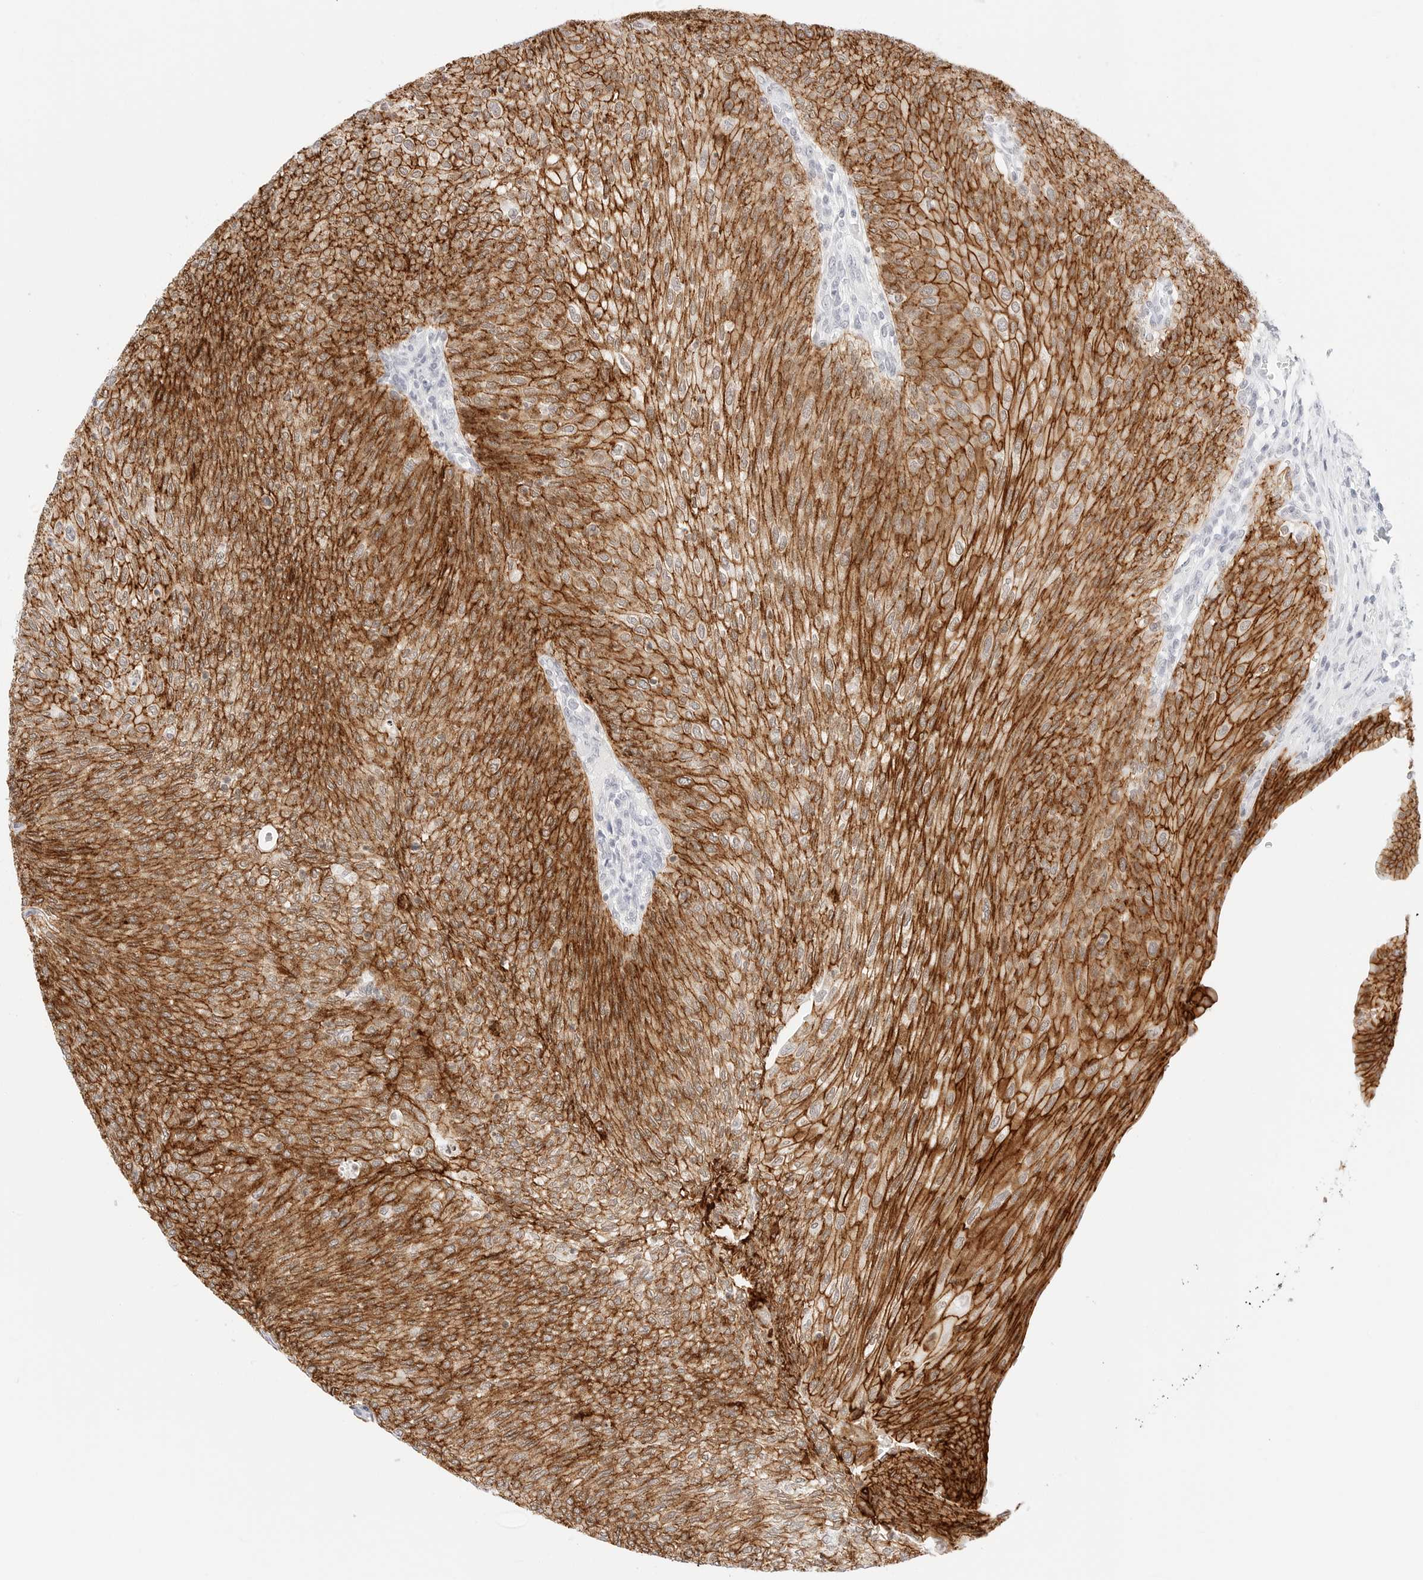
{"staining": {"intensity": "strong", "quantity": ">75%", "location": "cytoplasmic/membranous"}, "tissue": "urothelial cancer", "cell_type": "Tumor cells", "image_type": "cancer", "snomed": [{"axis": "morphology", "description": "Urothelial carcinoma, Low grade"}, {"axis": "topography", "description": "Urinary bladder"}], "caption": "The photomicrograph shows a brown stain indicating the presence of a protein in the cytoplasmic/membranous of tumor cells in urothelial cancer.", "gene": "CDH1", "patient": {"sex": "female", "age": 79}}